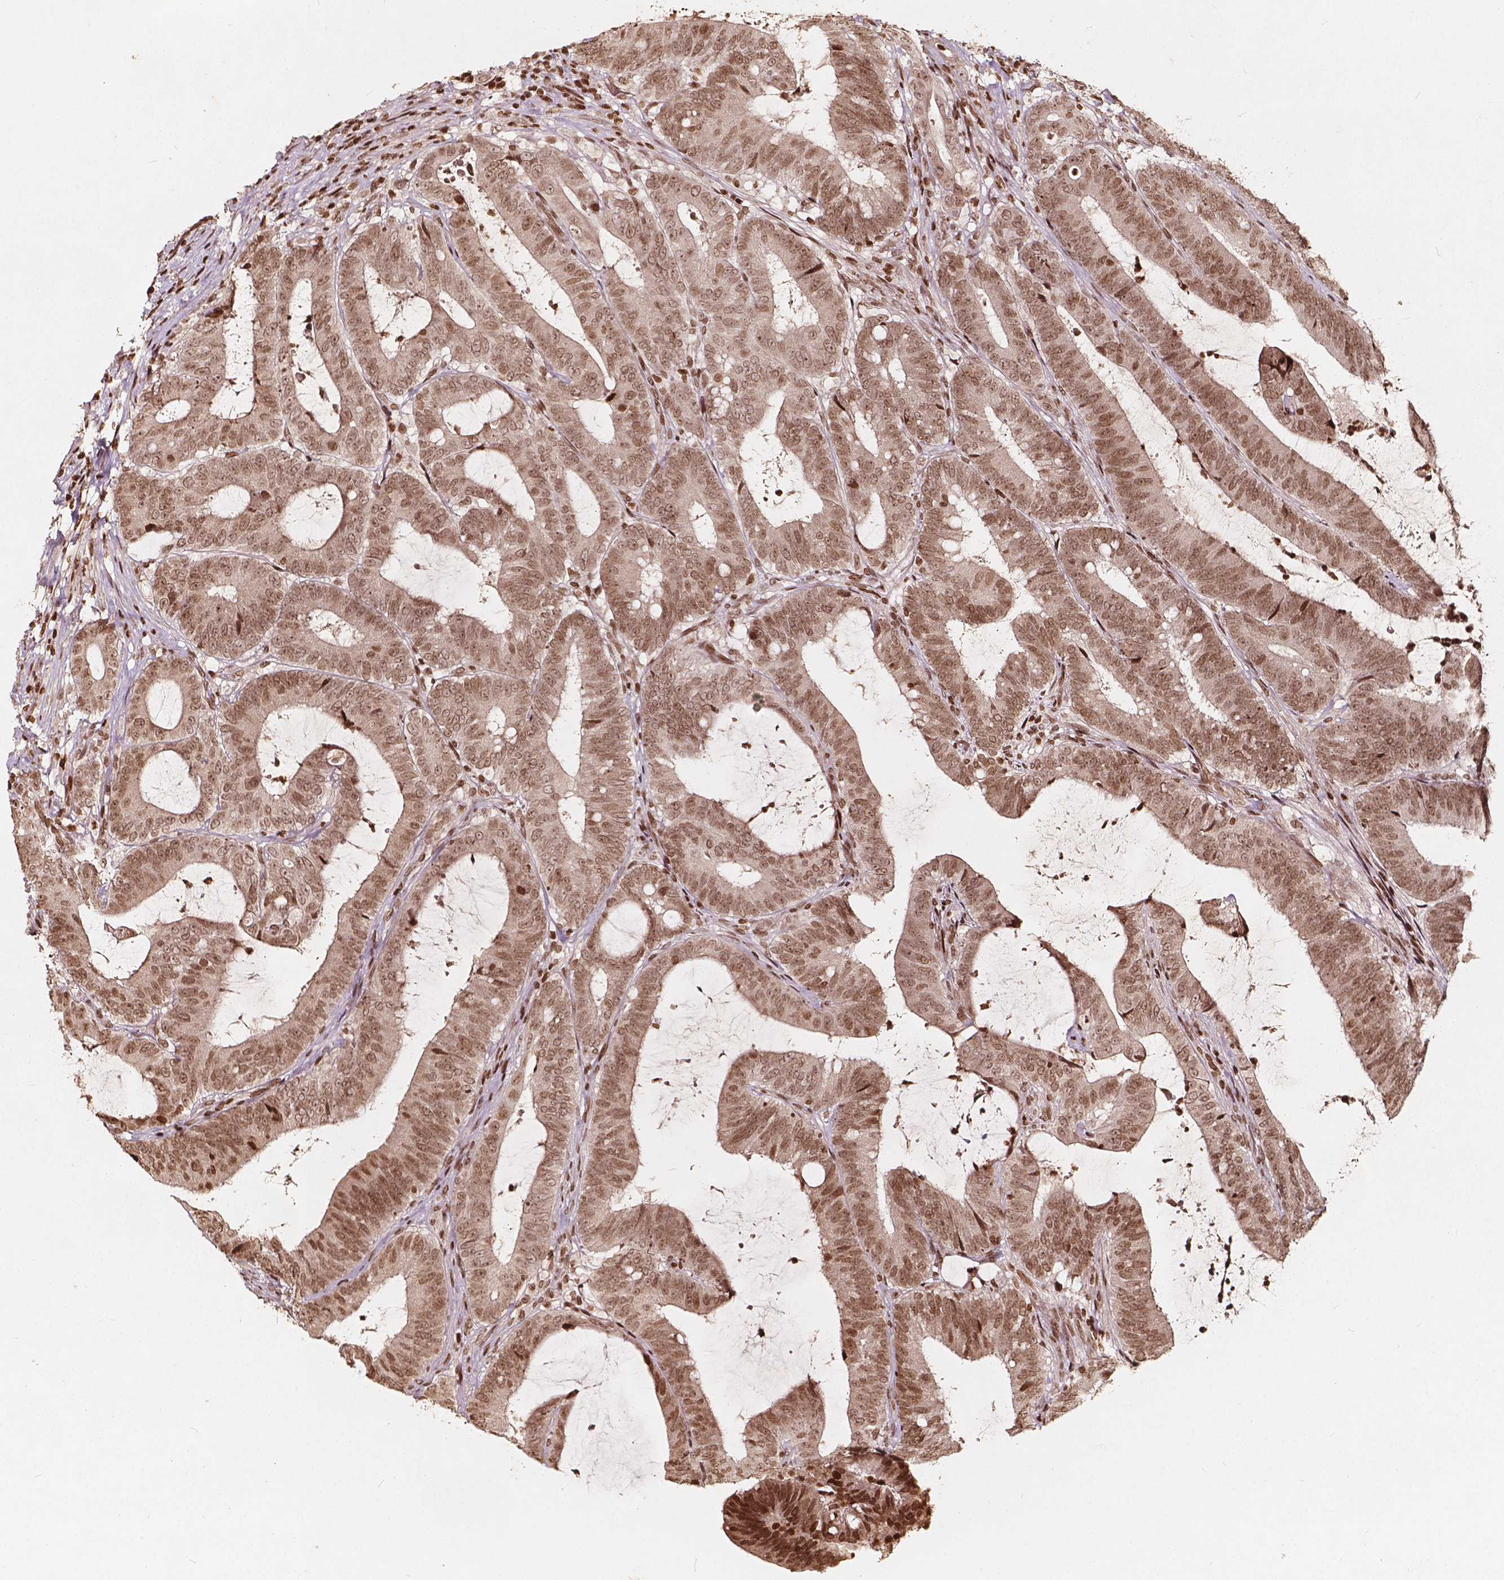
{"staining": {"intensity": "moderate", "quantity": ">75%", "location": "nuclear"}, "tissue": "colorectal cancer", "cell_type": "Tumor cells", "image_type": "cancer", "snomed": [{"axis": "morphology", "description": "Adenocarcinoma, NOS"}, {"axis": "topography", "description": "Colon"}], "caption": "A histopathology image of adenocarcinoma (colorectal) stained for a protein exhibits moderate nuclear brown staining in tumor cells.", "gene": "H3C14", "patient": {"sex": "female", "age": 43}}